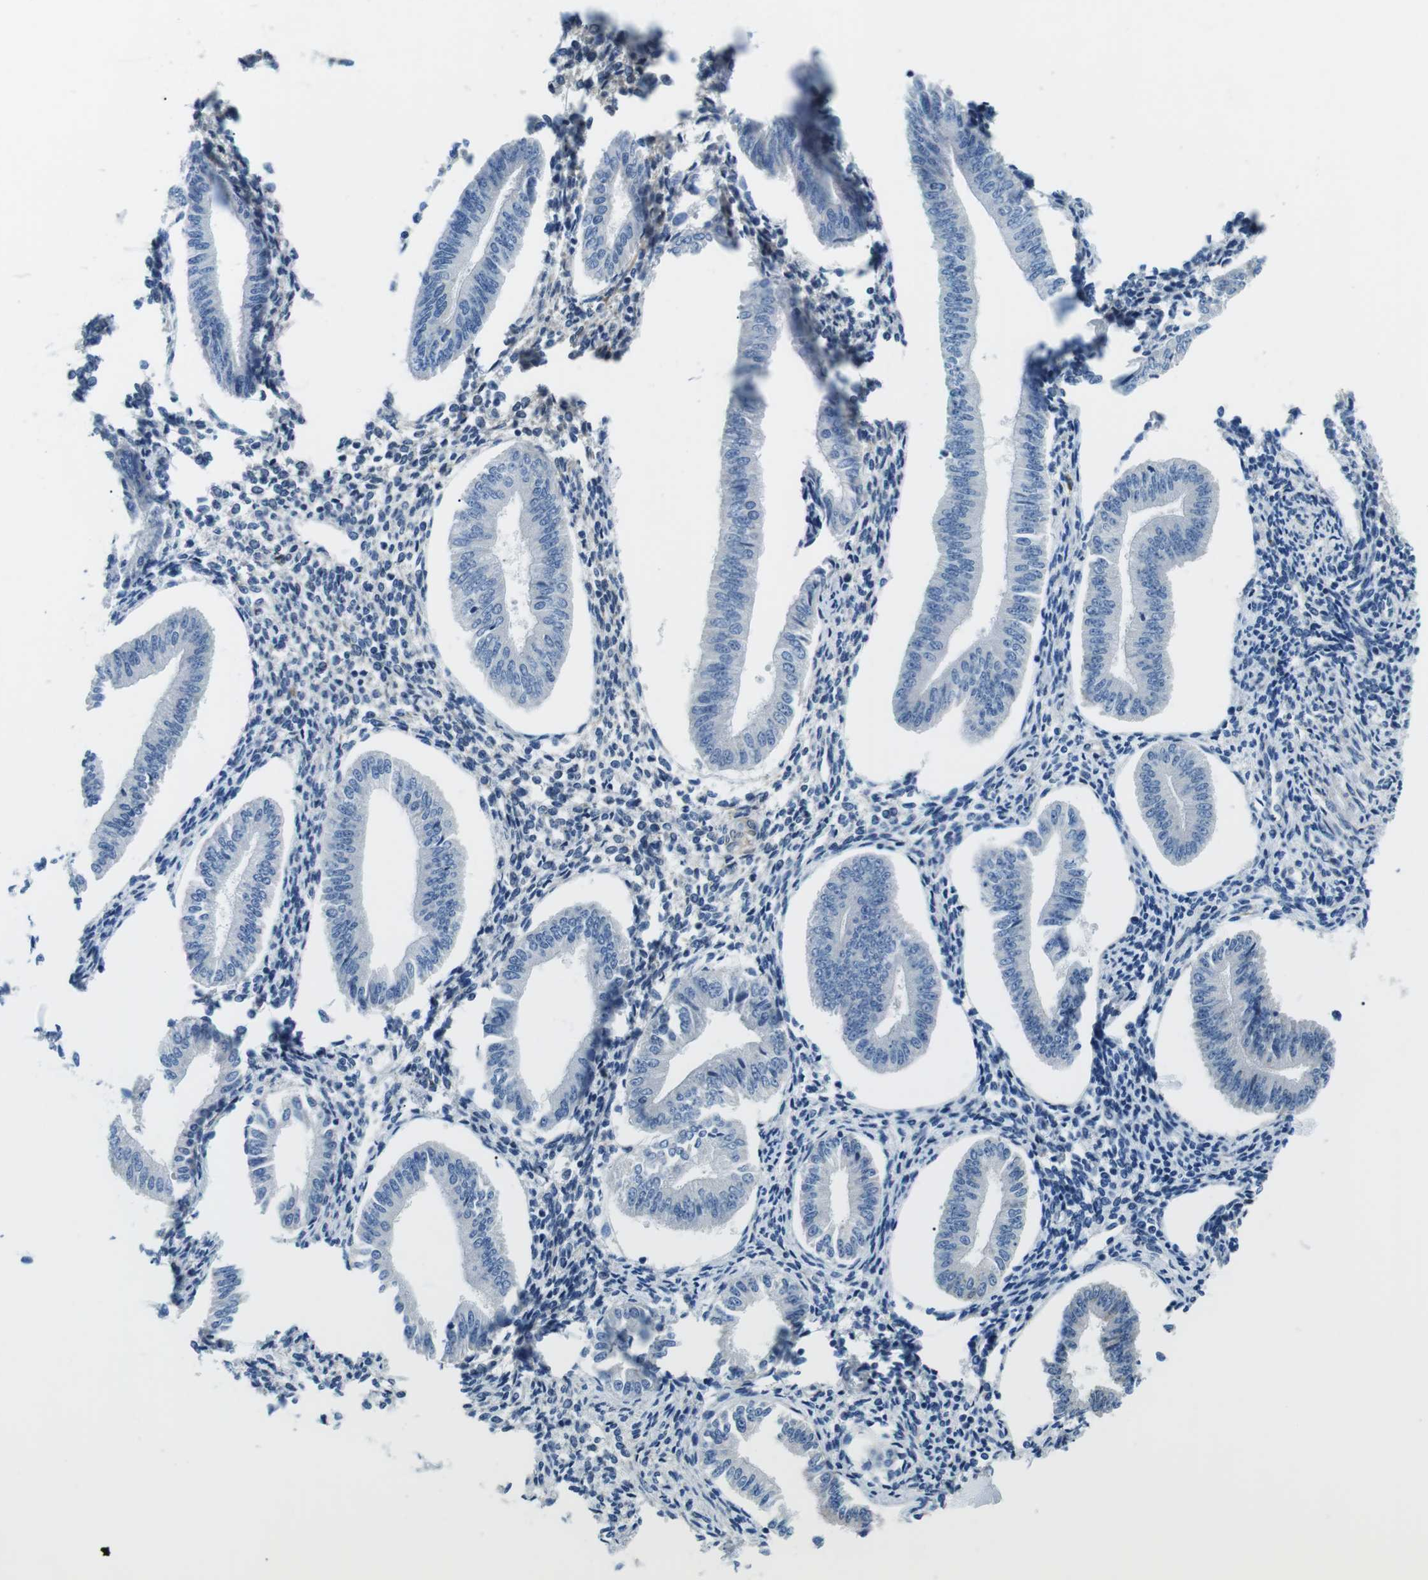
{"staining": {"intensity": "moderate", "quantity": "<25%", "location": "cytoplasmic/membranous"}, "tissue": "endometrium", "cell_type": "Cells in endometrial stroma", "image_type": "normal", "snomed": [{"axis": "morphology", "description": "Normal tissue, NOS"}, {"axis": "topography", "description": "Endometrium"}], "caption": "Cells in endometrial stroma demonstrate low levels of moderate cytoplasmic/membranous expression in about <25% of cells in normal human endometrium. (IHC, brightfield microscopy, high magnification).", "gene": "PHLDA1", "patient": {"sex": "female", "age": 50}}